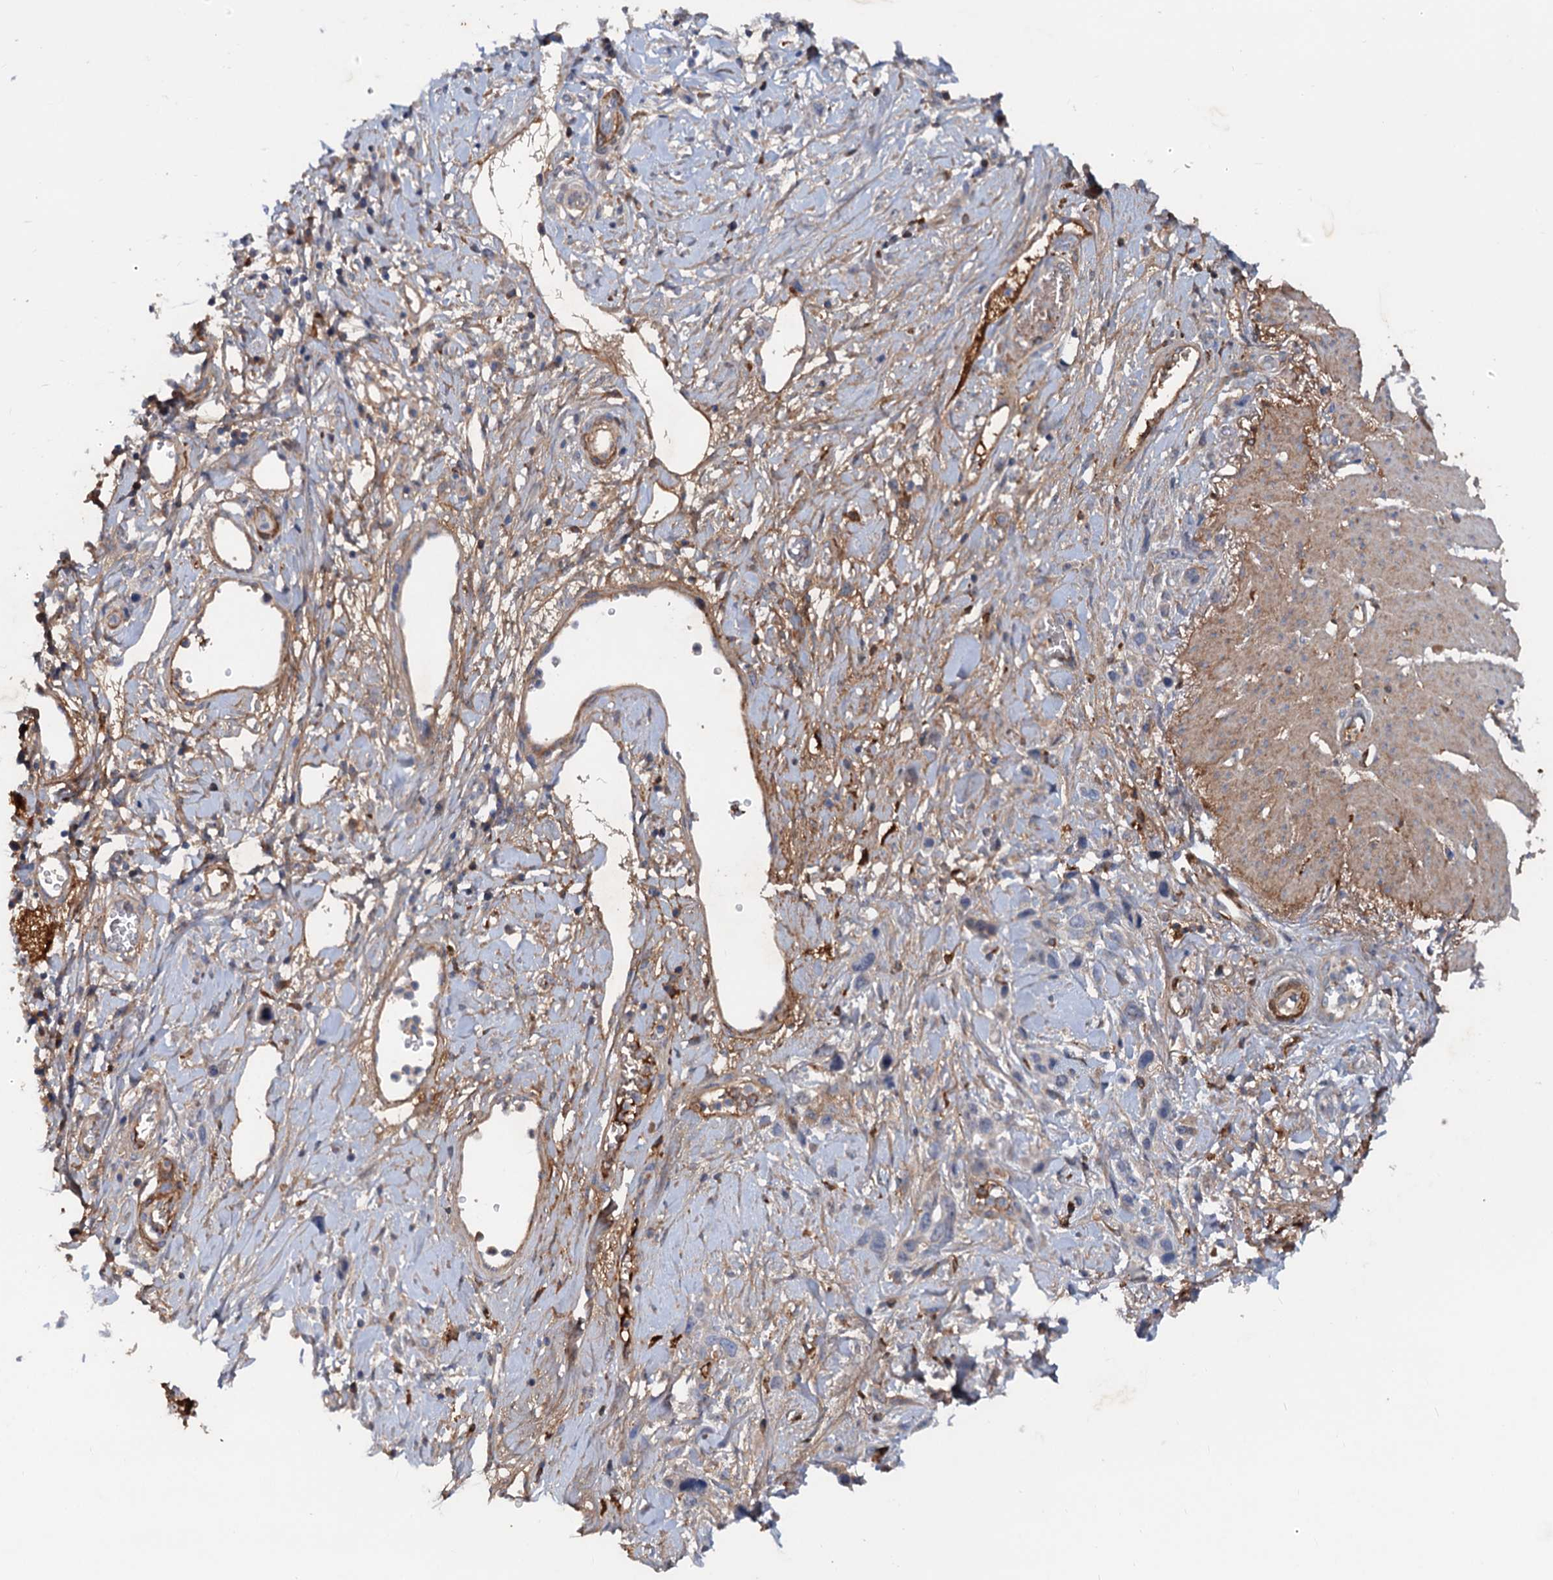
{"staining": {"intensity": "negative", "quantity": "none", "location": "none"}, "tissue": "stomach cancer", "cell_type": "Tumor cells", "image_type": "cancer", "snomed": [{"axis": "morphology", "description": "Adenocarcinoma, NOS"}, {"axis": "morphology", "description": "Adenocarcinoma, High grade"}, {"axis": "topography", "description": "Stomach, upper"}, {"axis": "topography", "description": "Stomach, lower"}], "caption": "Human stomach cancer (adenocarcinoma) stained for a protein using immunohistochemistry displays no expression in tumor cells.", "gene": "CHRD", "patient": {"sex": "female", "age": 65}}